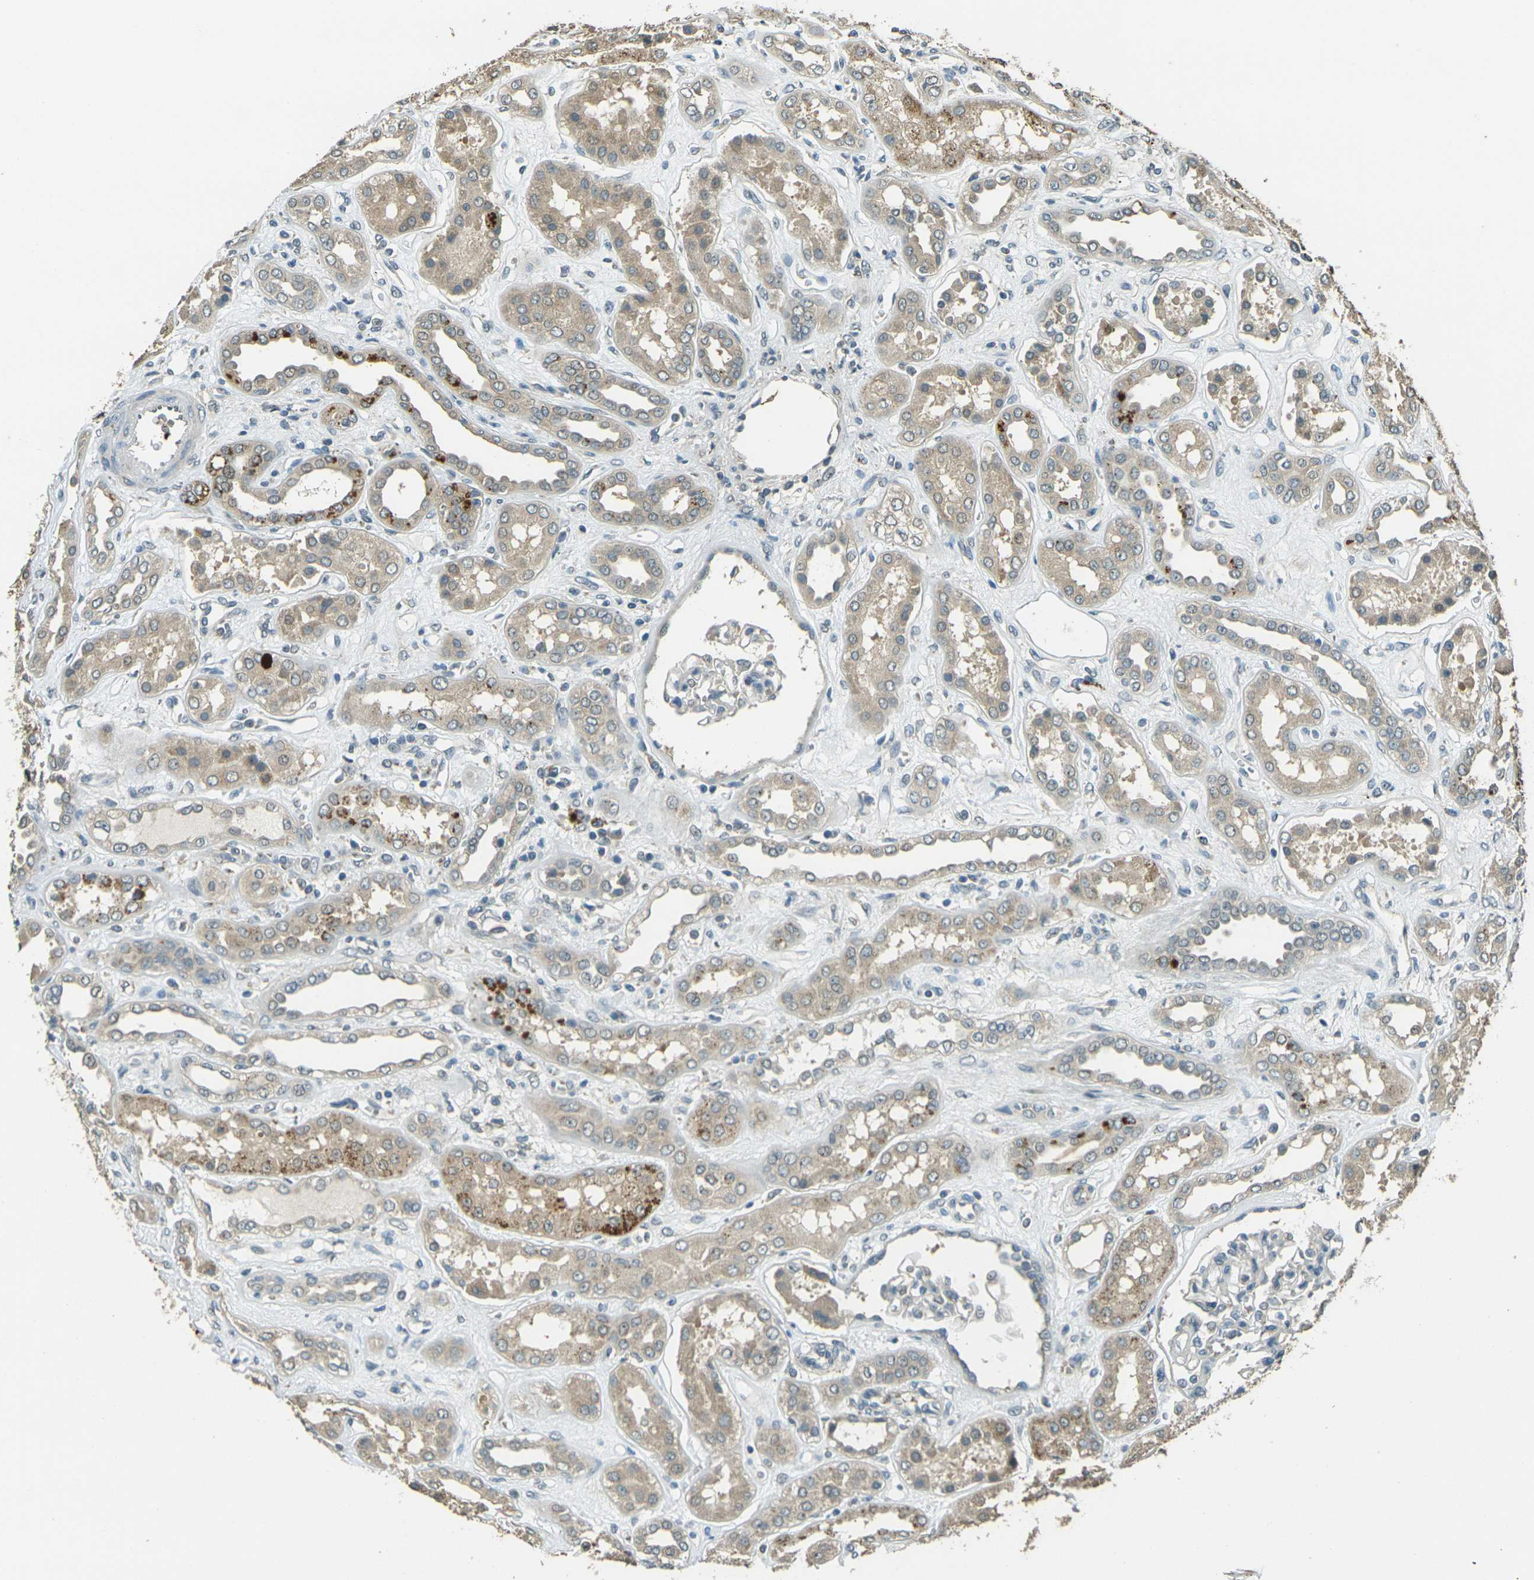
{"staining": {"intensity": "negative", "quantity": "none", "location": "none"}, "tissue": "kidney", "cell_type": "Cells in glomeruli", "image_type": "normal", "snomed": [{"axis": "morphology", "description": "Normal tissue, NOS"}, {"axis": "topography", "description": "Kidney"}], "caption": "Cells in glomeruli show no significant positivity in unremarkable kidney.", "gene": "TOR1A", "patient": {"sex": "male", "age": 59}}